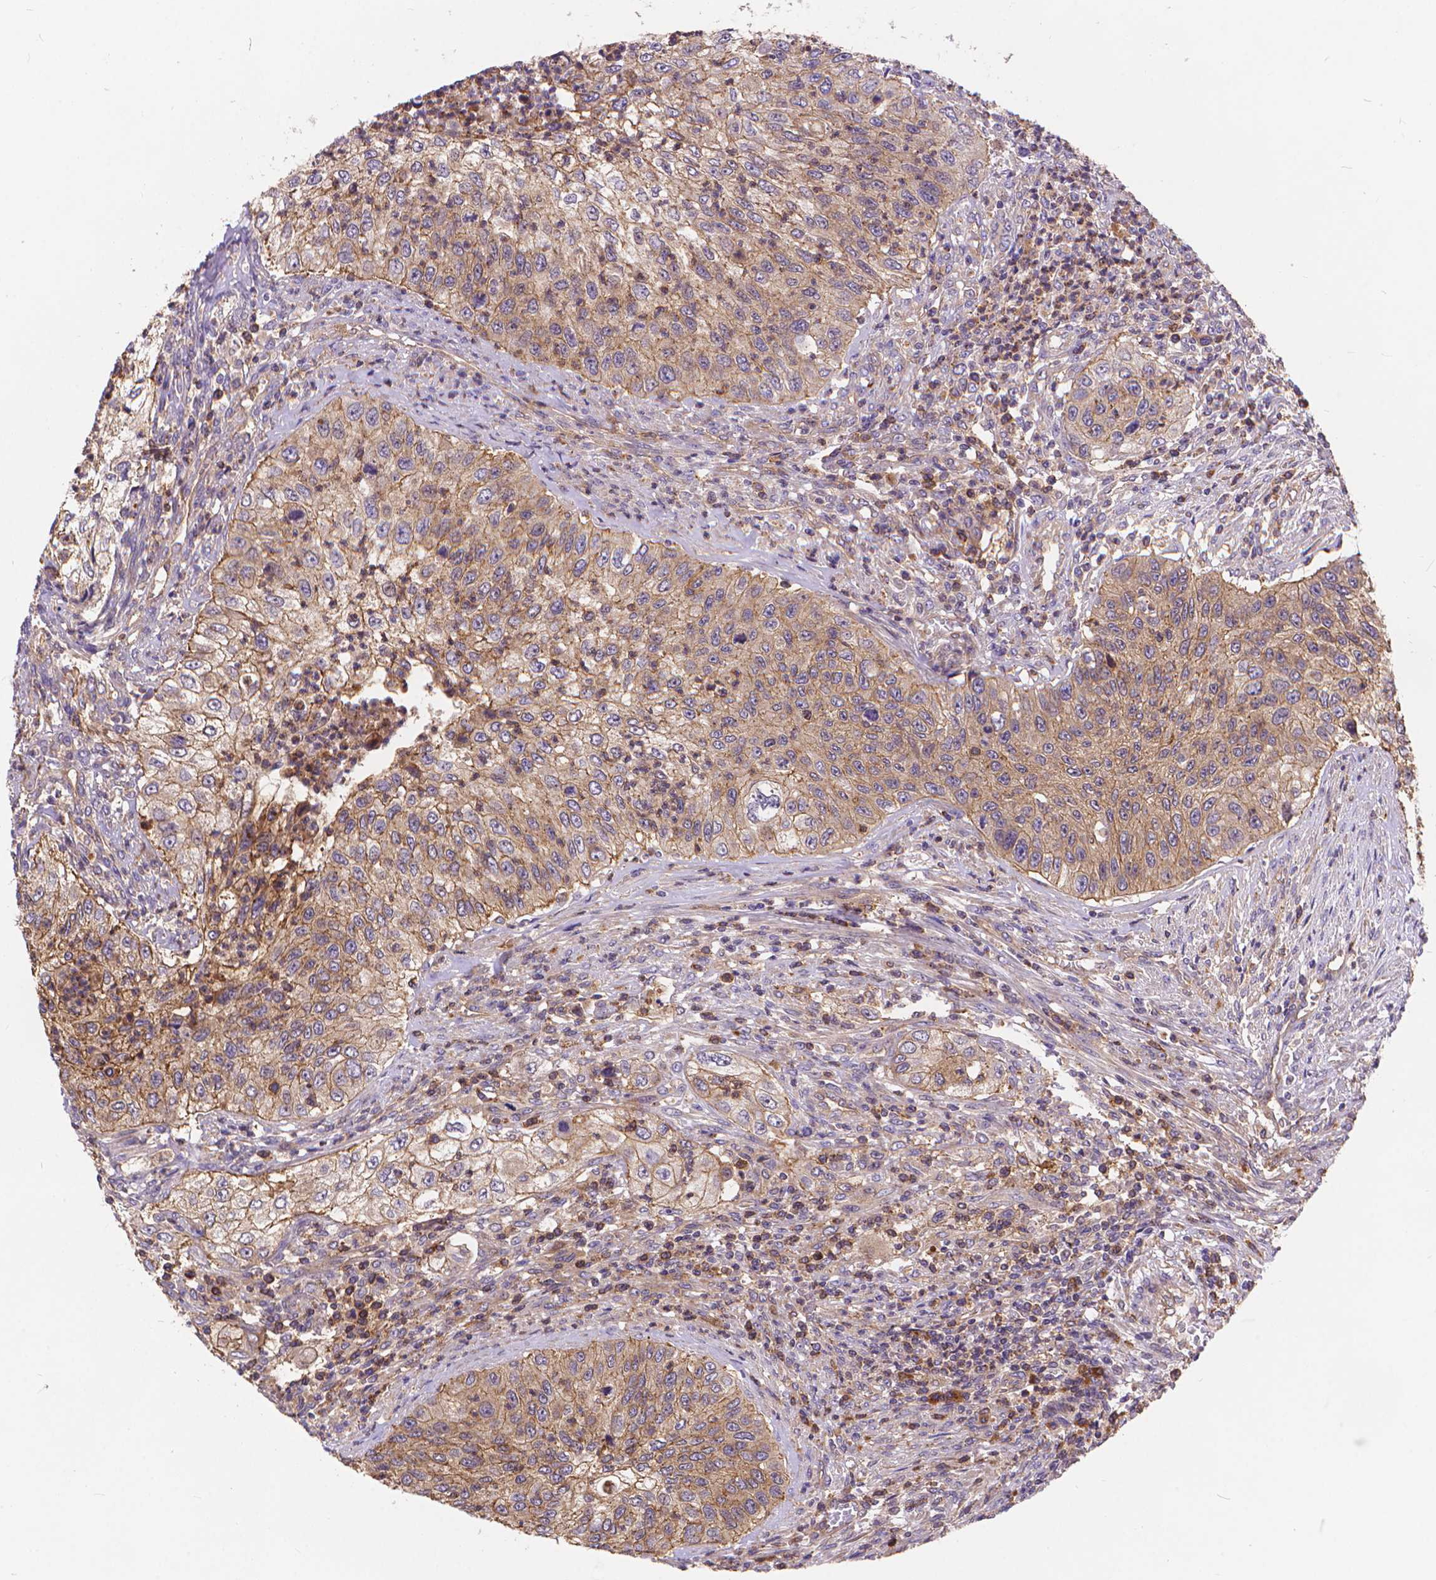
{"staining": {"intensity": "weak", "quantity": ">75%", "location": "cytoplasmic/membranous"}, "tissue": "urothelial cancer", "cell_type": "Tumor cells", "image_type": "cancer", "snomed": [{"axis": "morphology", "description": "Urothelial carcinoma, High grade"}, {"axis": "topography", "description": "Urinary bladder"}], "caption": "Urothelial carcinoma (high-grade) stained with immunohistochemistry demonstrates weak cytoplasmic/membranous staining in about >75% of tumor cells.", "gene": "ARAP1", "patient": {"sex": "female", "age": 60}}